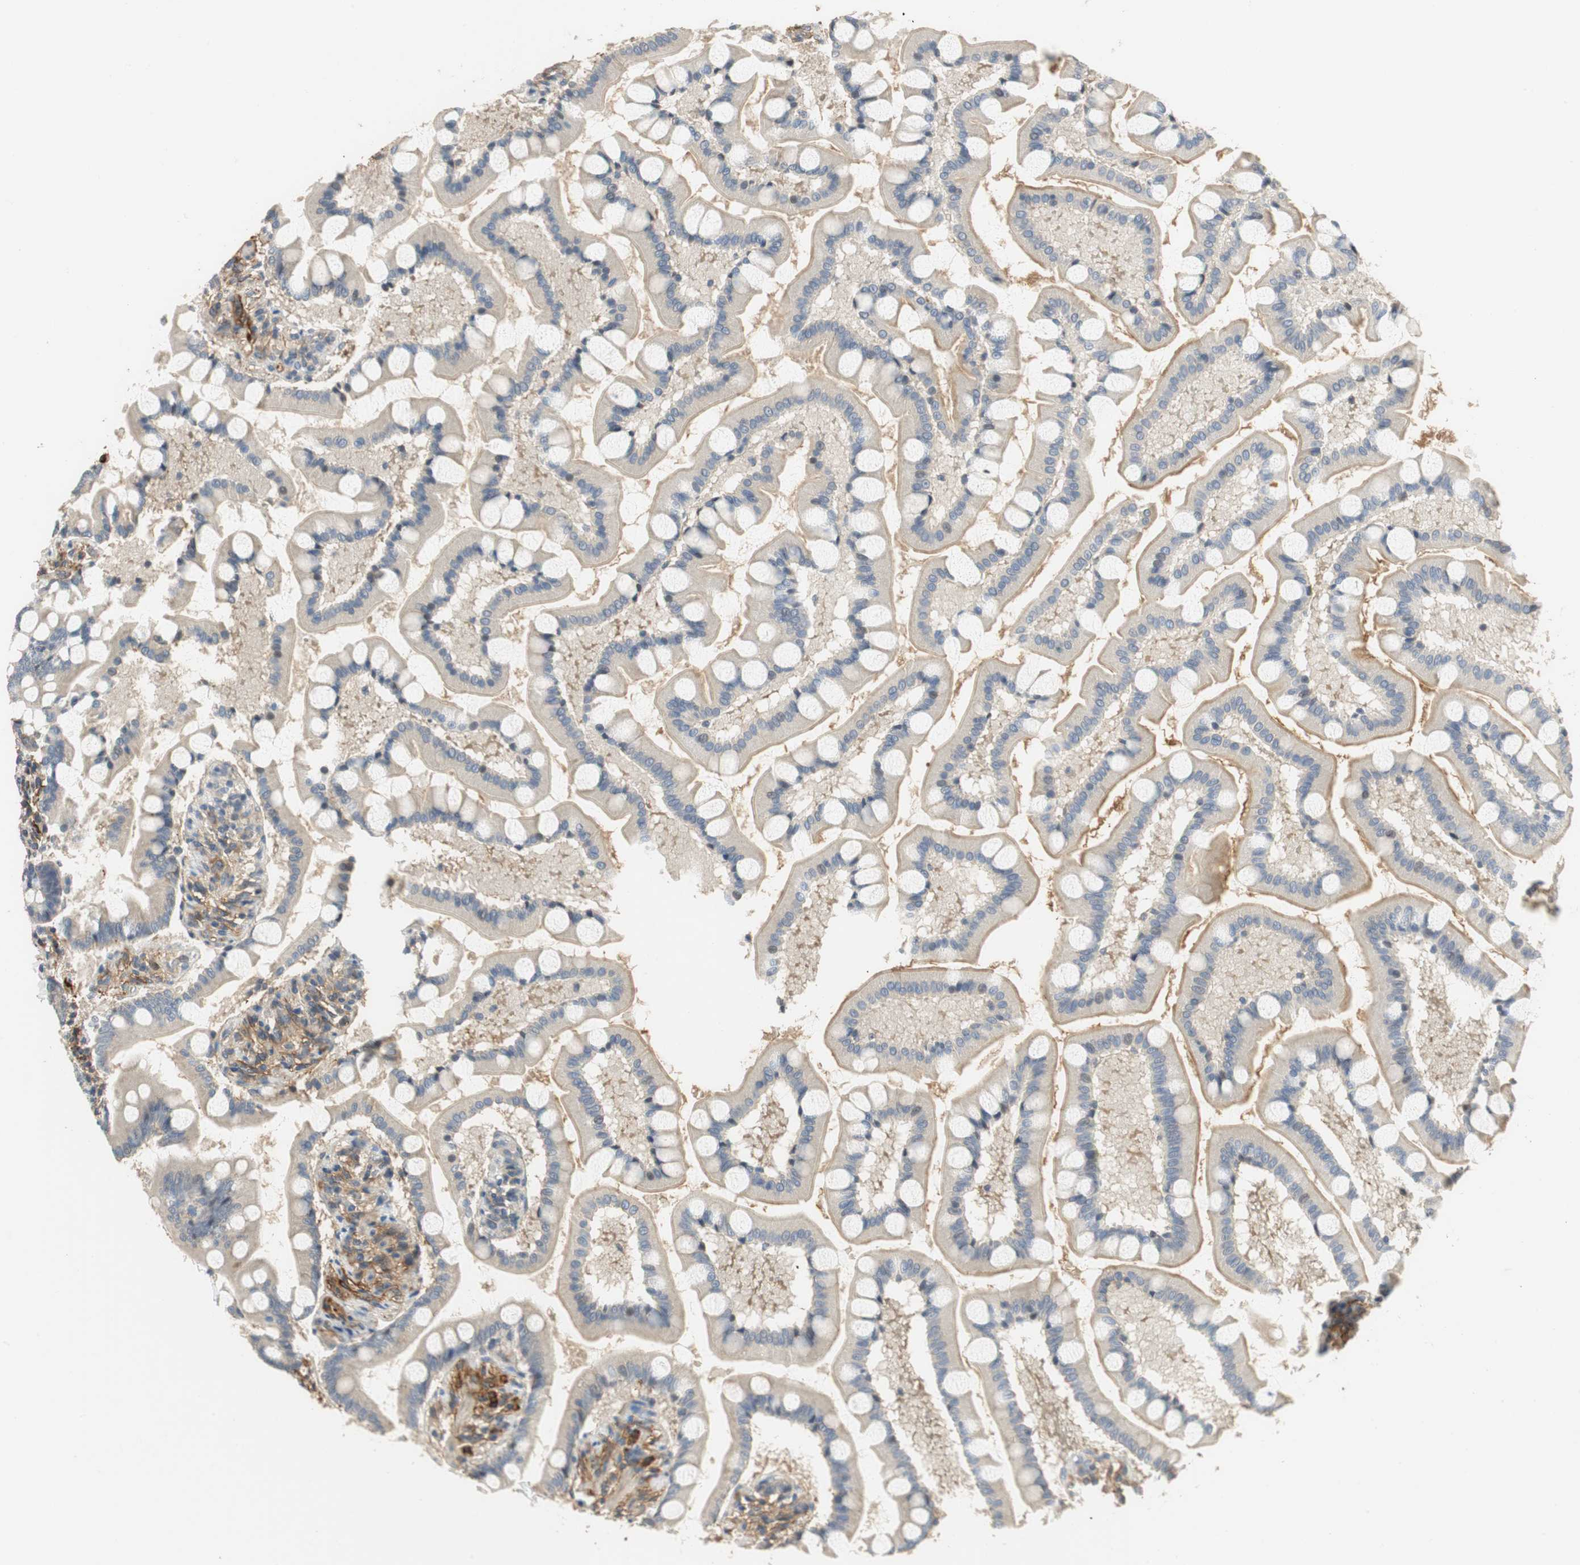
{"staining": {"intensity": "weak", "quantity": "25%-75%", "location": "cytoplasmic/membranous"}, "tissue": "small intestine", "cell_type": "Glandular cells", "image_type": "normal", "snomed": [{"axis": "morphology", "description": "Normal tissue, NOS"}, {"axis": "topography", "description": "Small intestine"}], "caption": "Protein expression analysis of unremarkable small intestine demonstrates weak cytoplasmic/membranous positivity in approximately 25%-75% of glandular cells.", "gene": "ALPL", "patient": {"sex": "male", "age": 41}}